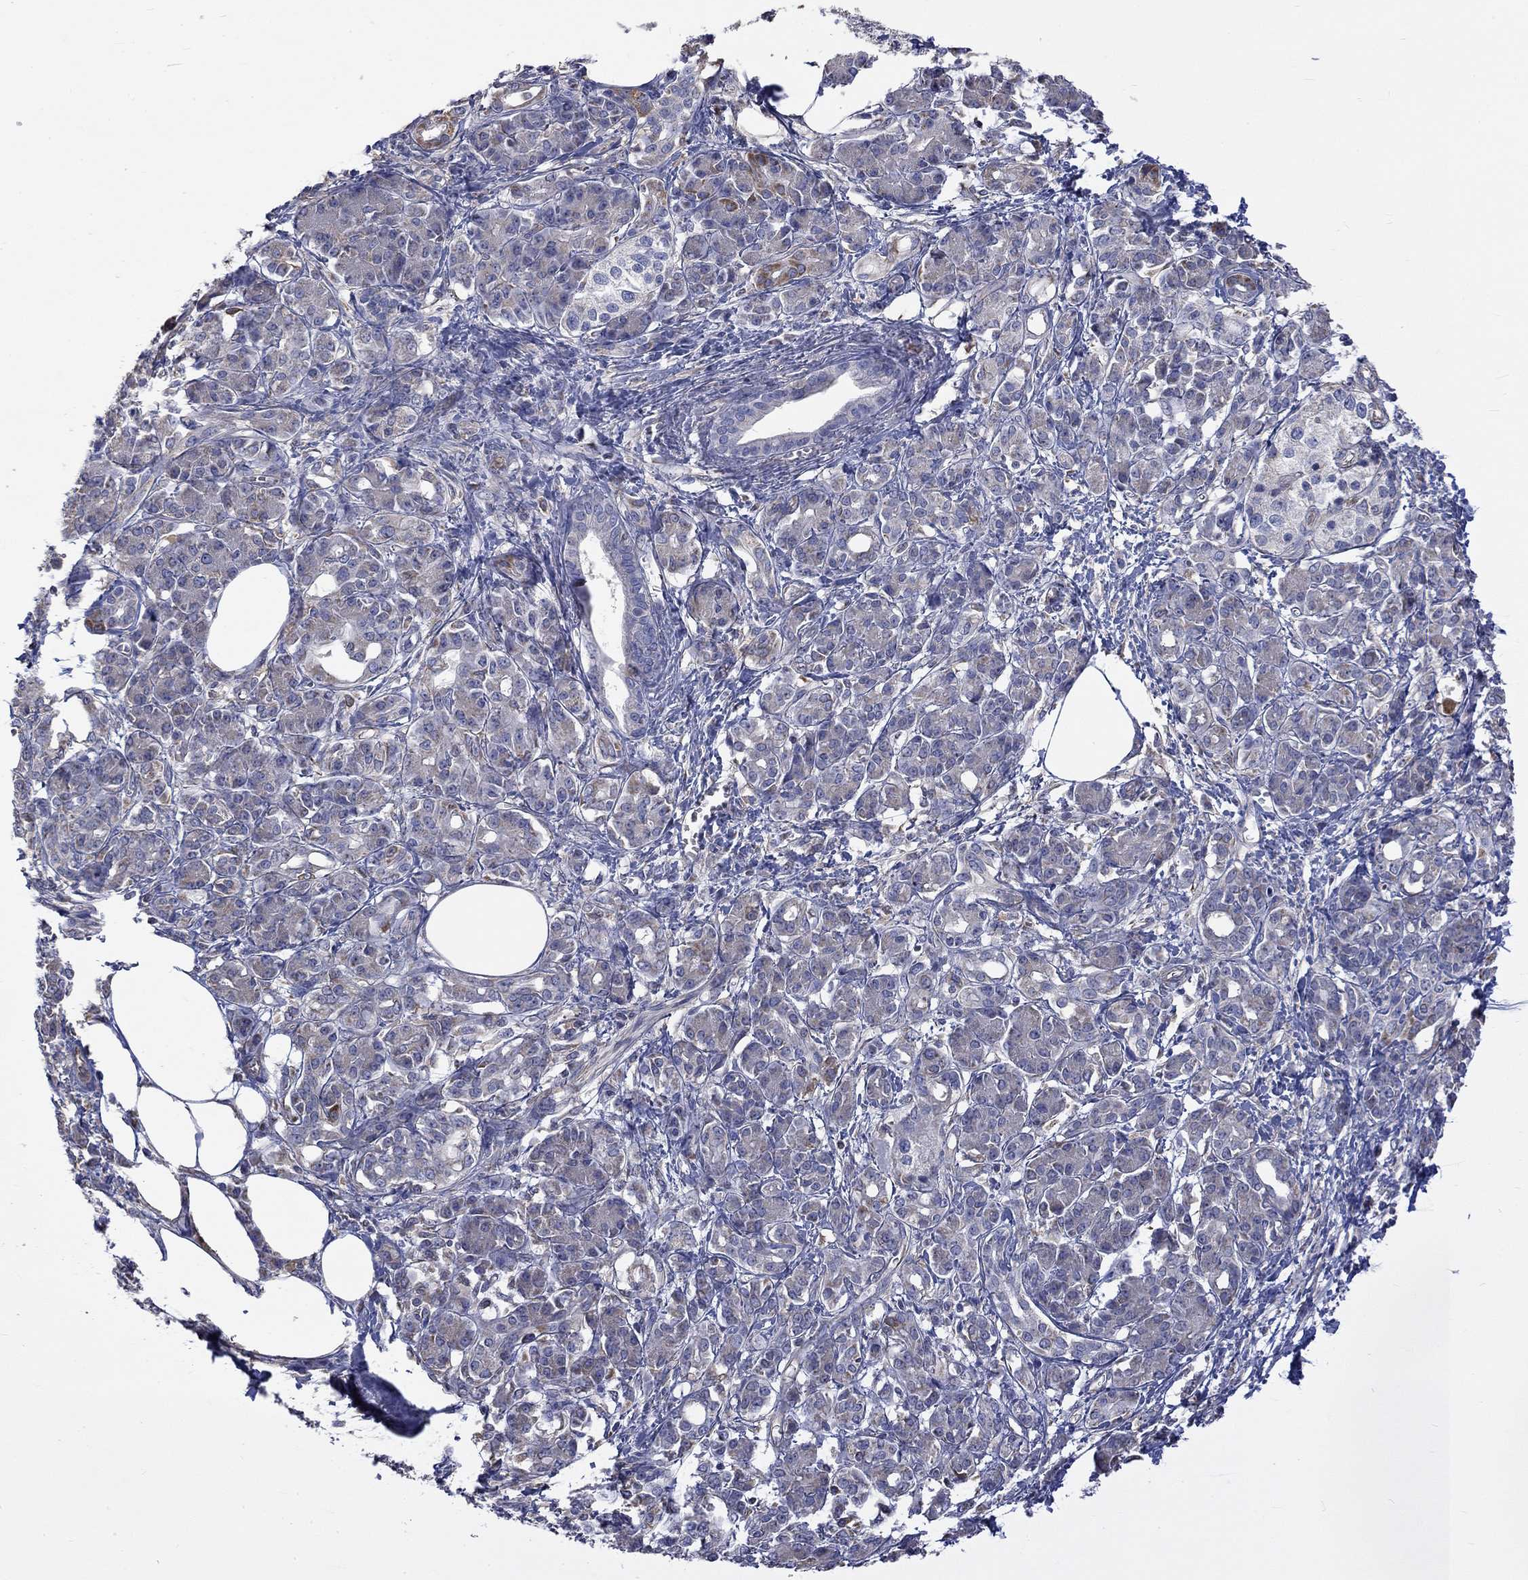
{"staining": {"intensity": "moderate", "quantity": "<25%", "location": "cytoplasmic/membranous"}, "tissue": "pancreatic cancer", "cell_type": "Tumor cells", "image_type": "cancer", "snomed": [{"axis": "morphology", "description": "Adenocarcinoma, NOS"}, {"axis": "topography", "description": "Pancreas"}], "caption": "Protein staining of pancreatic adenocarcinoma tissue displays moderate cytoplasmic/membranous staining in about <25% of tumor cells. Nuclei are stained in blue.", "gene": "CAMKK2", "patient": {"sex": "female", "age": 73}}